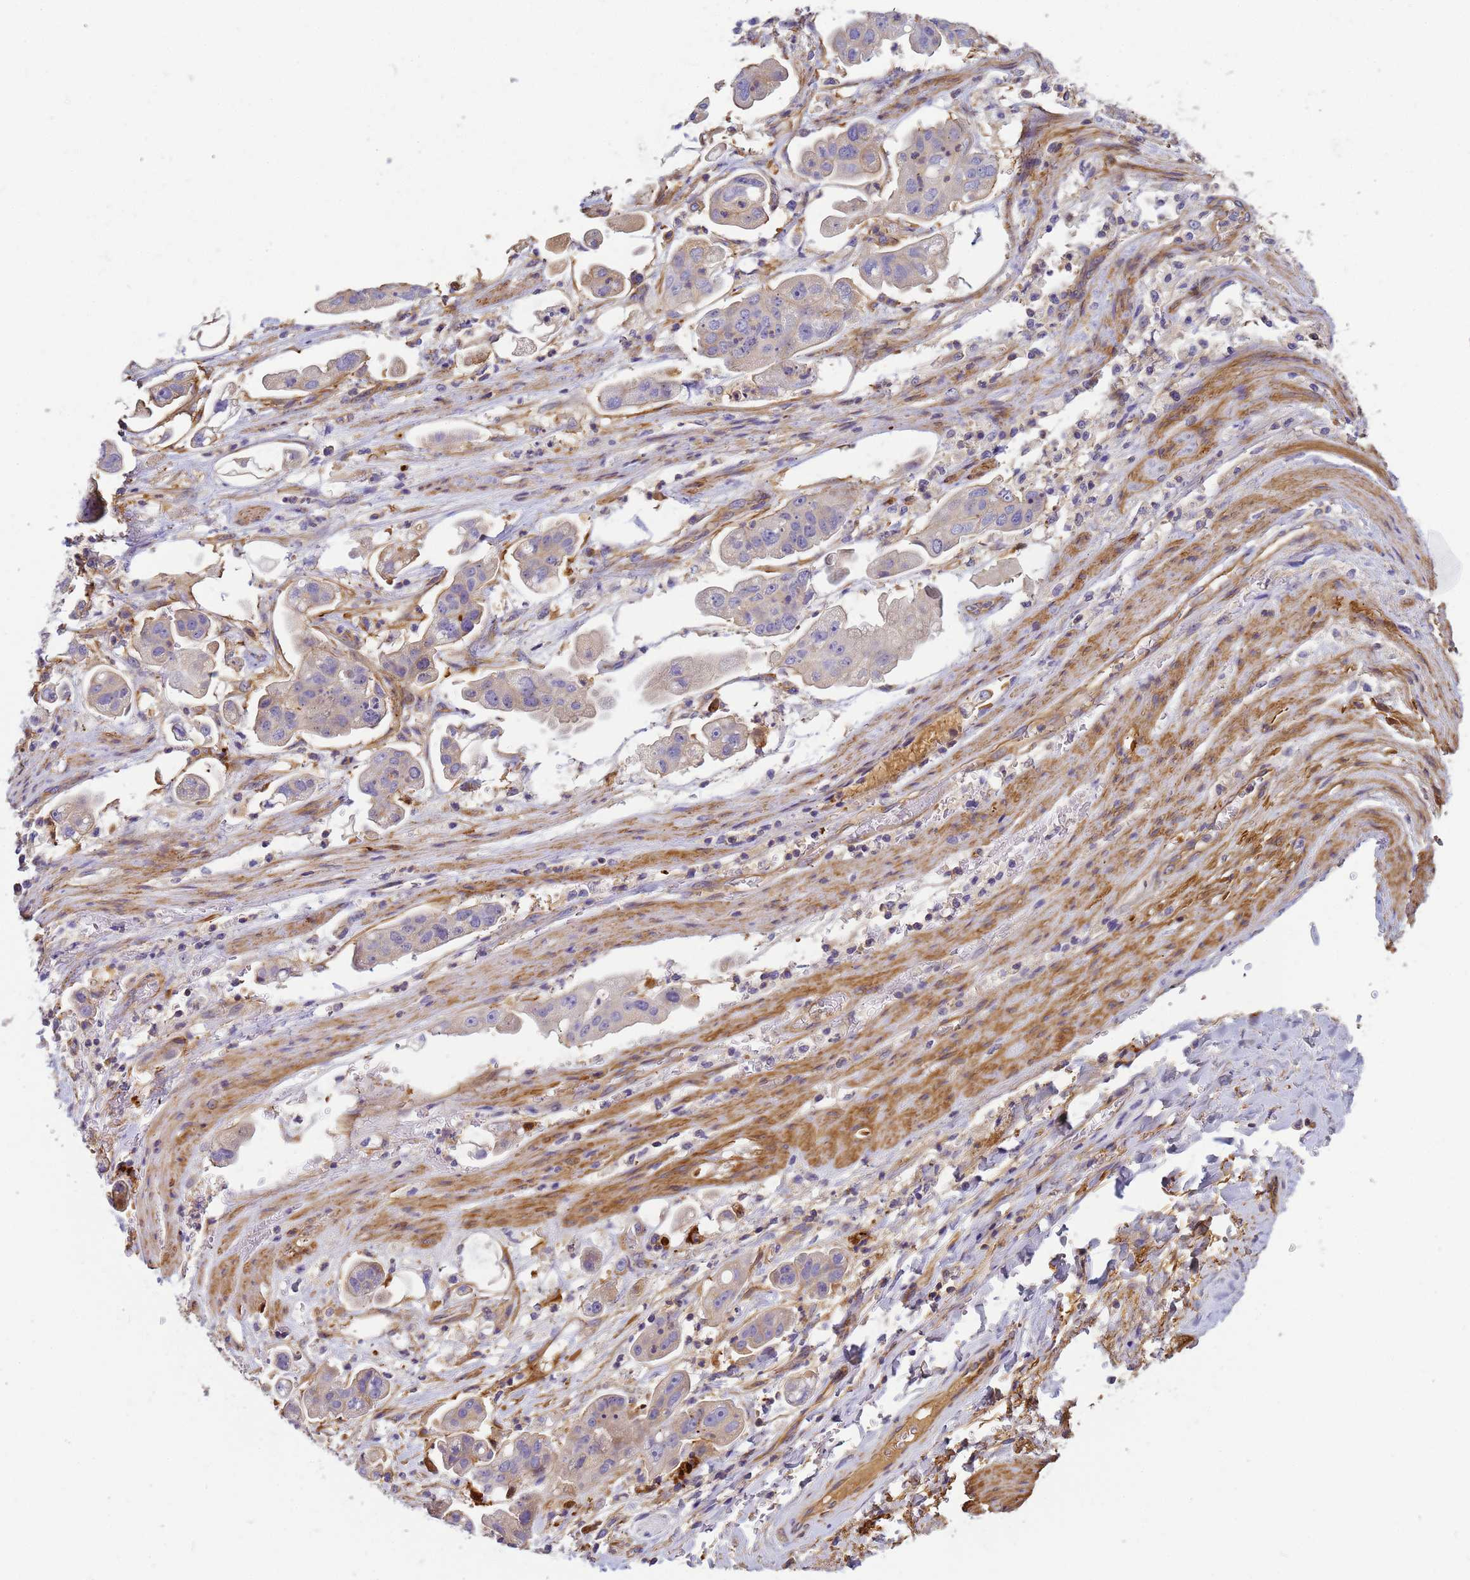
{"staining": {"intensity": "negative", "quantity": "none", "location": "none"}, "tissue": "stomach cancer", "cell_type": "Tumor cells", "image_type": "cancer", "snomed": [{"axis": "morphology", "description": "Adenocarcinoma, NOS"}, {"axis": "topography", "description": "Stomach"}], "caption": "Stomach adenocarcinoma stained for a protein using immunohistochemistry demonstrates no expression tumor cells.", "gene": "MYL12A", "patient": {"sex": "male", "age": 62}}